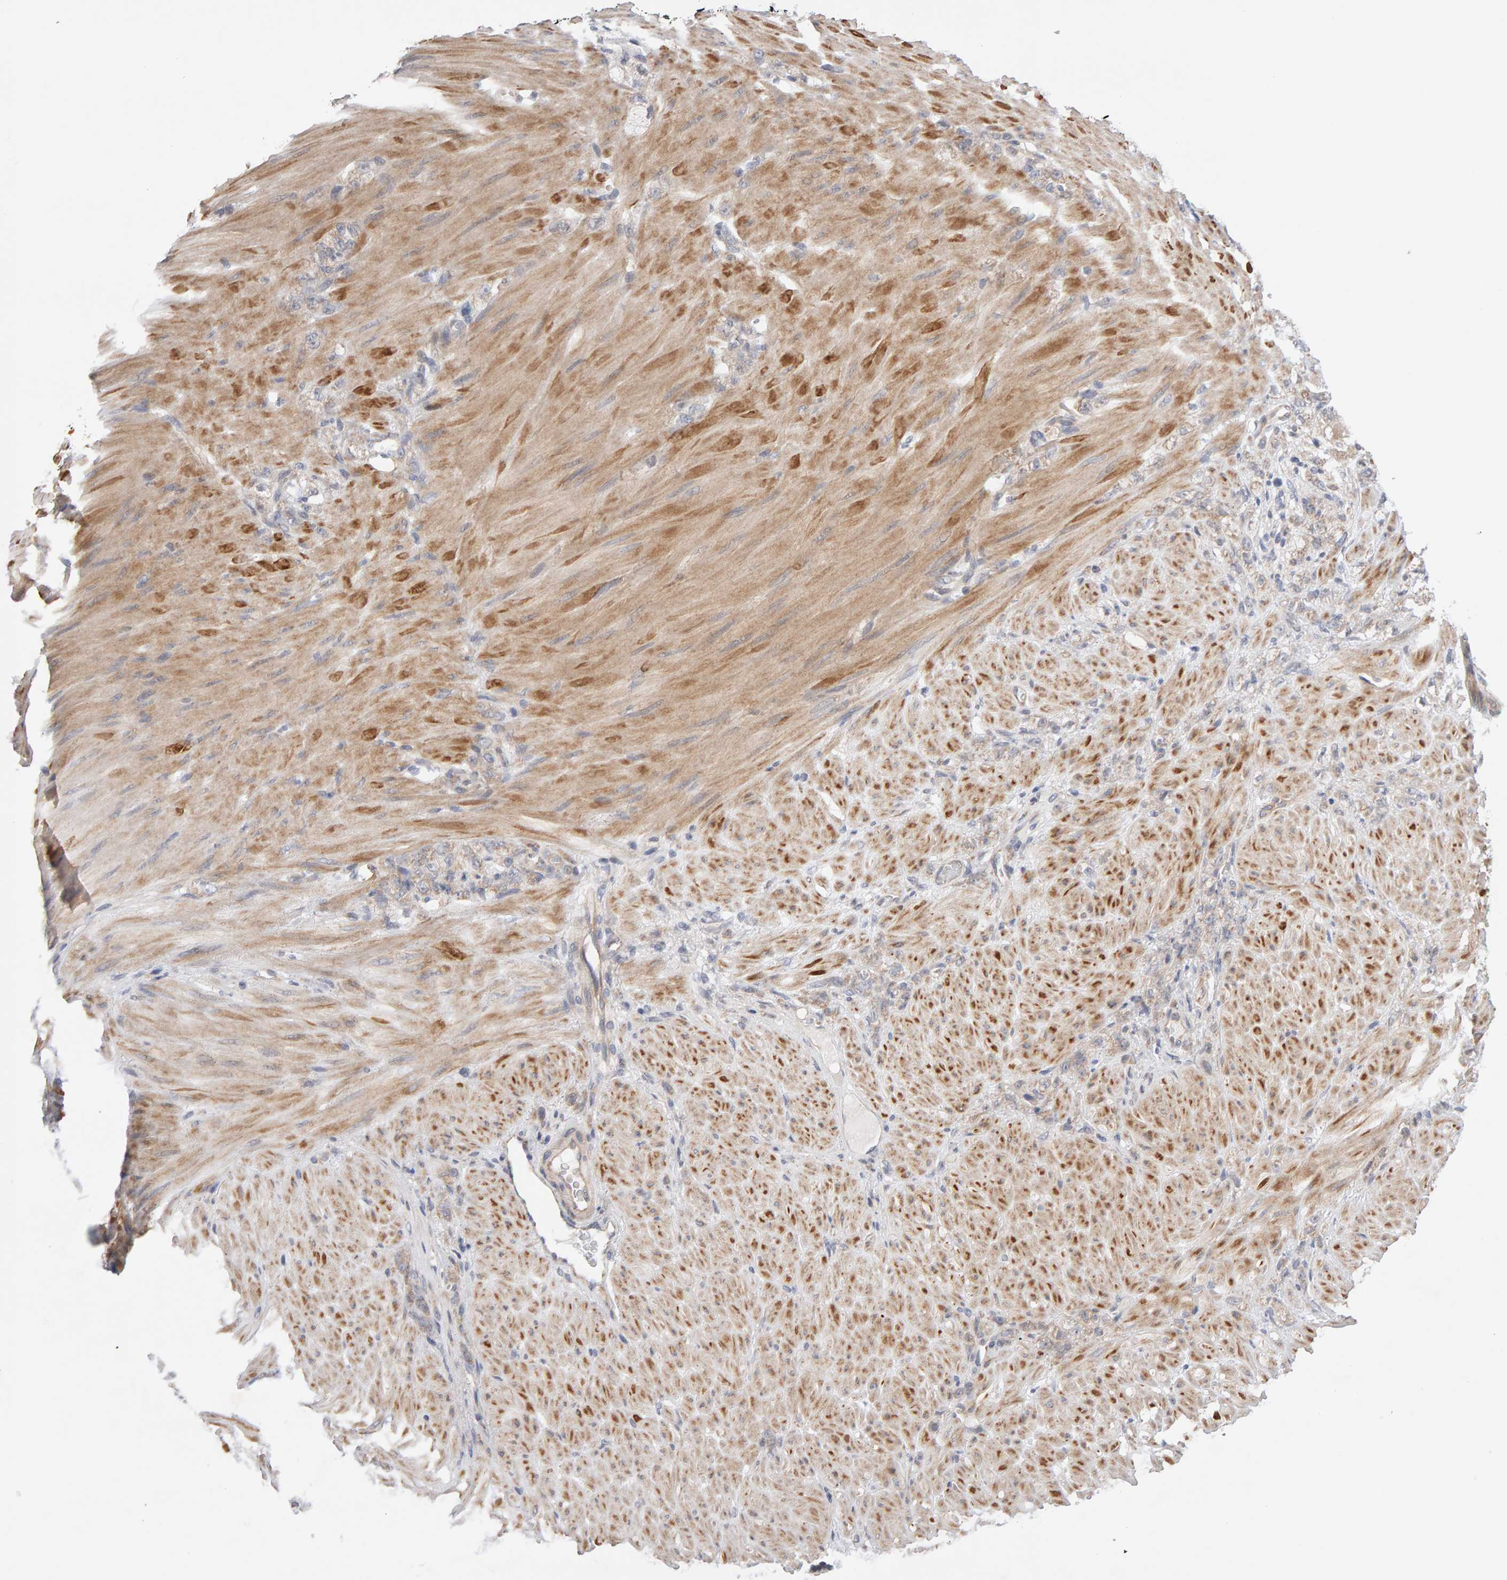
{"staining": {"intensity": "negative", "quantity": "none", "location": "none"}, "tissue": "stomach cancer", "cell_type": "Tumor cells", "image_type": "cancer", "snomed": [{"axis": "morphology", "description": "Normal tissue, NOS"}, {"axis": "morphology", "description": "Adenocarcinoma, NOS"}, {"axis": "topography", "description": "Stomach"}], "caption": "This is a histopathology image of immunohistochemistry staining of stomach cancer (adenocarcinoma), which shows no expression in tumor cells.", "gene": "LZTS1", "patient": {"sex": "male", "age": 82}}